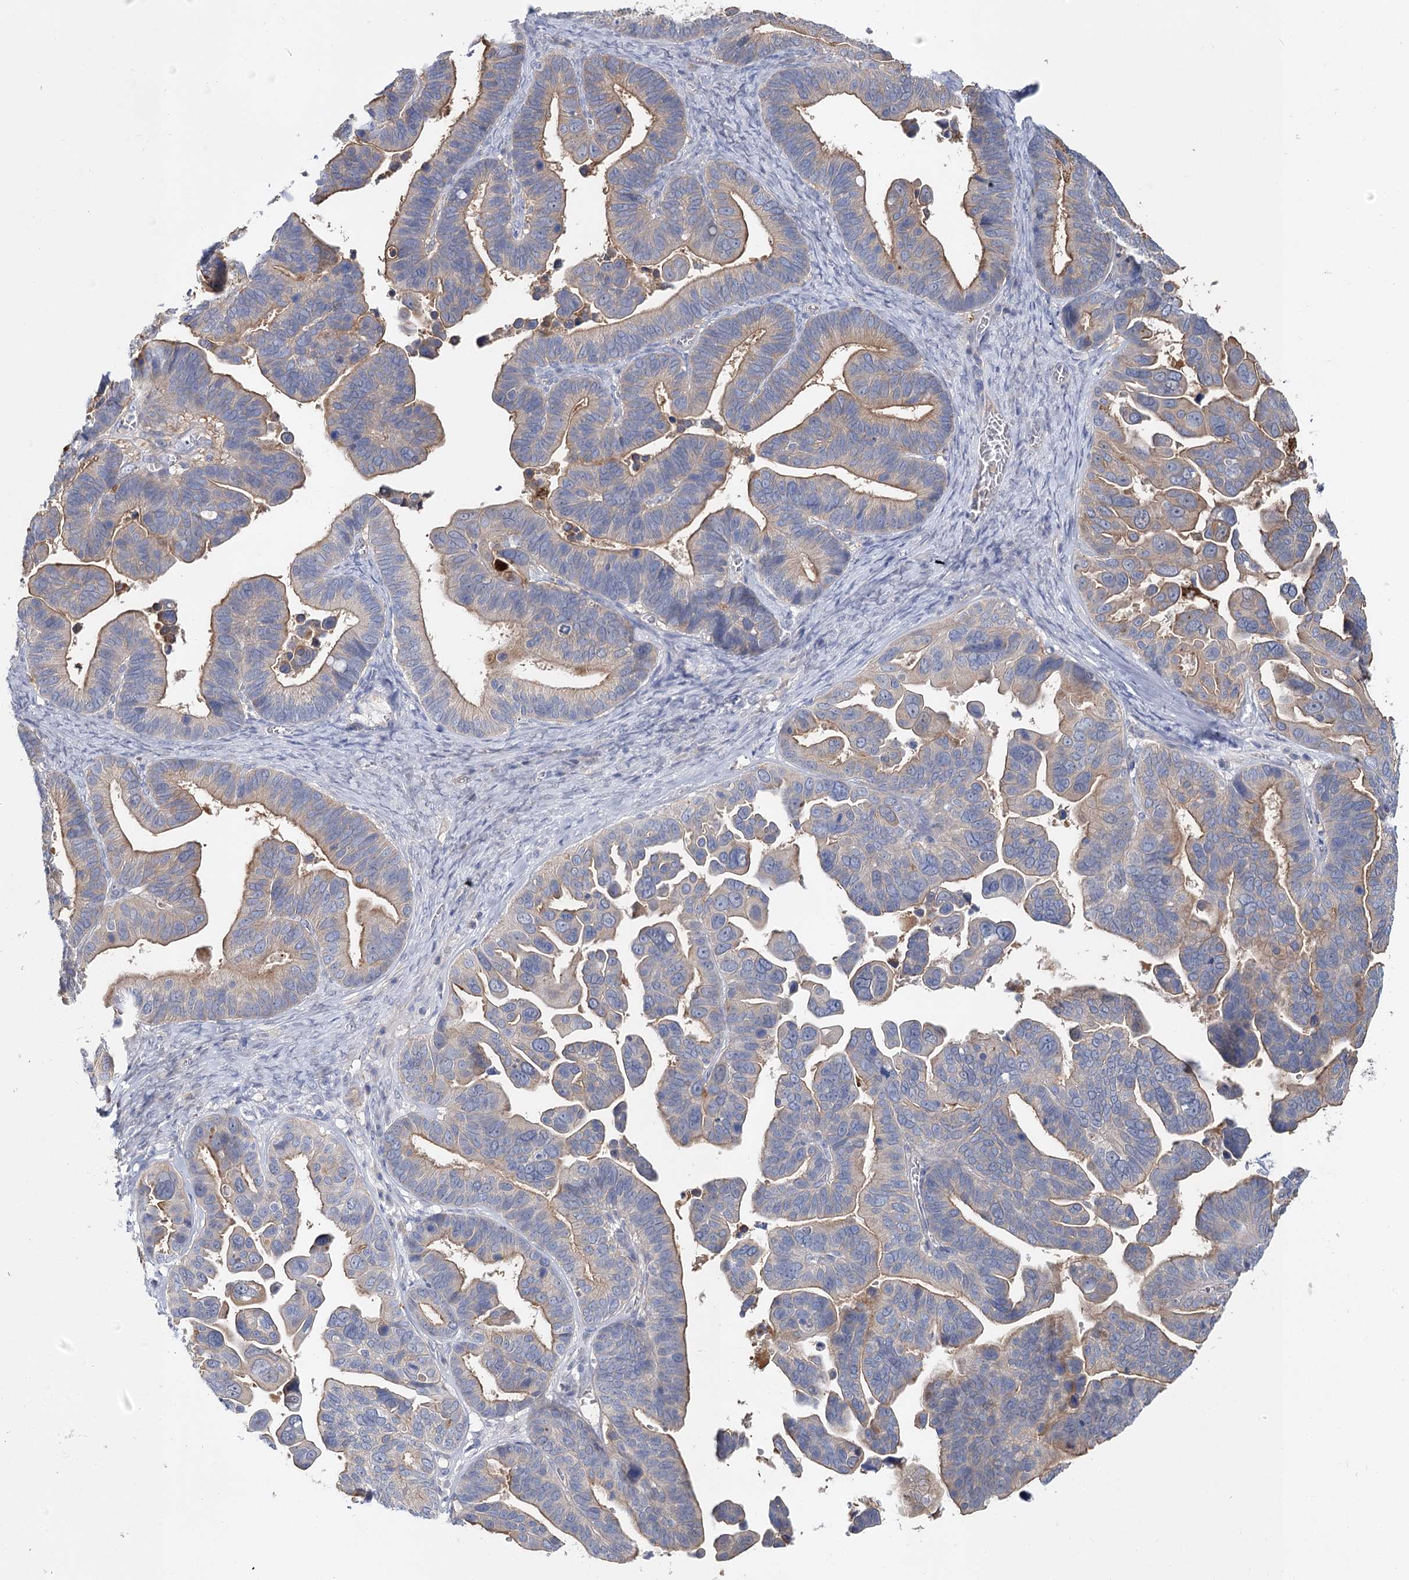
{"staining": {"intensity": "moderate", "quantity": "<25%", "location": "cytoplasmic/membranous"}, "tissue": "ovarian cancer", "cell_type": "Tumor cells", "image_type": "cancer", "snomed": [{"axis": "morphology", "description": "Cystadenocarcinoma, serous, NOS"}, {"axis": "topography", "description": "Ovary"}], "caption": "Immunohistochemical staining of human ovarian cancer shows low levels of moderate cytoplasmic/membranous expression in about <25% of tumor cells.", "gene": "UGP2", "patient": {"sex": "female", "age": 56}}